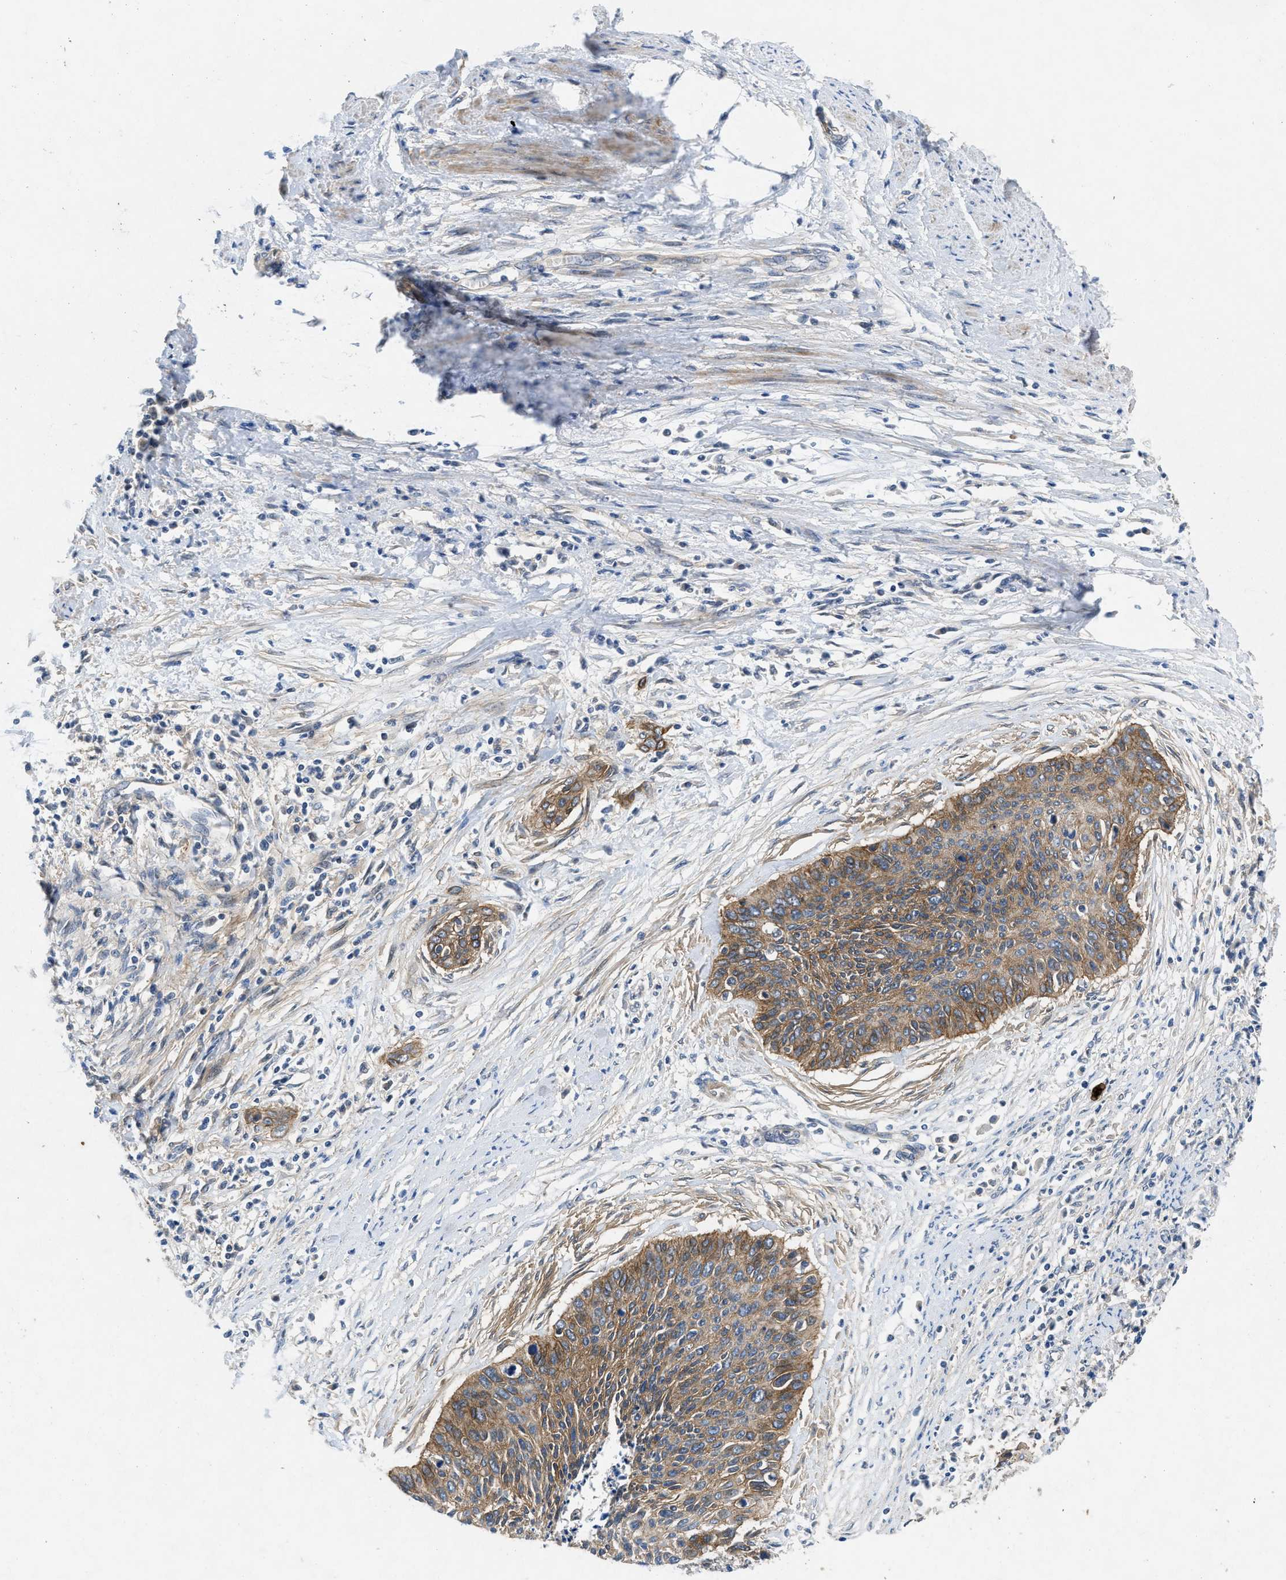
{"staining": {"intensity": "moderate", "quantity": ">75%", "location": "cytoplasmic/membranous"}, "tissue": "cervical cancer", "cell_type": "Tumor cells", "image_type": "cancer", "snomed": [{"axis": "morphology", "description": "Squamous cell carcinoma, NOS"}, {"axis": "topography", "description": "Cervix"}], "caption": "Cervical cancer stained with a brown dye demonstrates moderate cytoplasmic/membranous positive expression in approximately >75% of tumor cells.", "gene": "PANX1", "patient": {"sex": "female", "age": 55}}